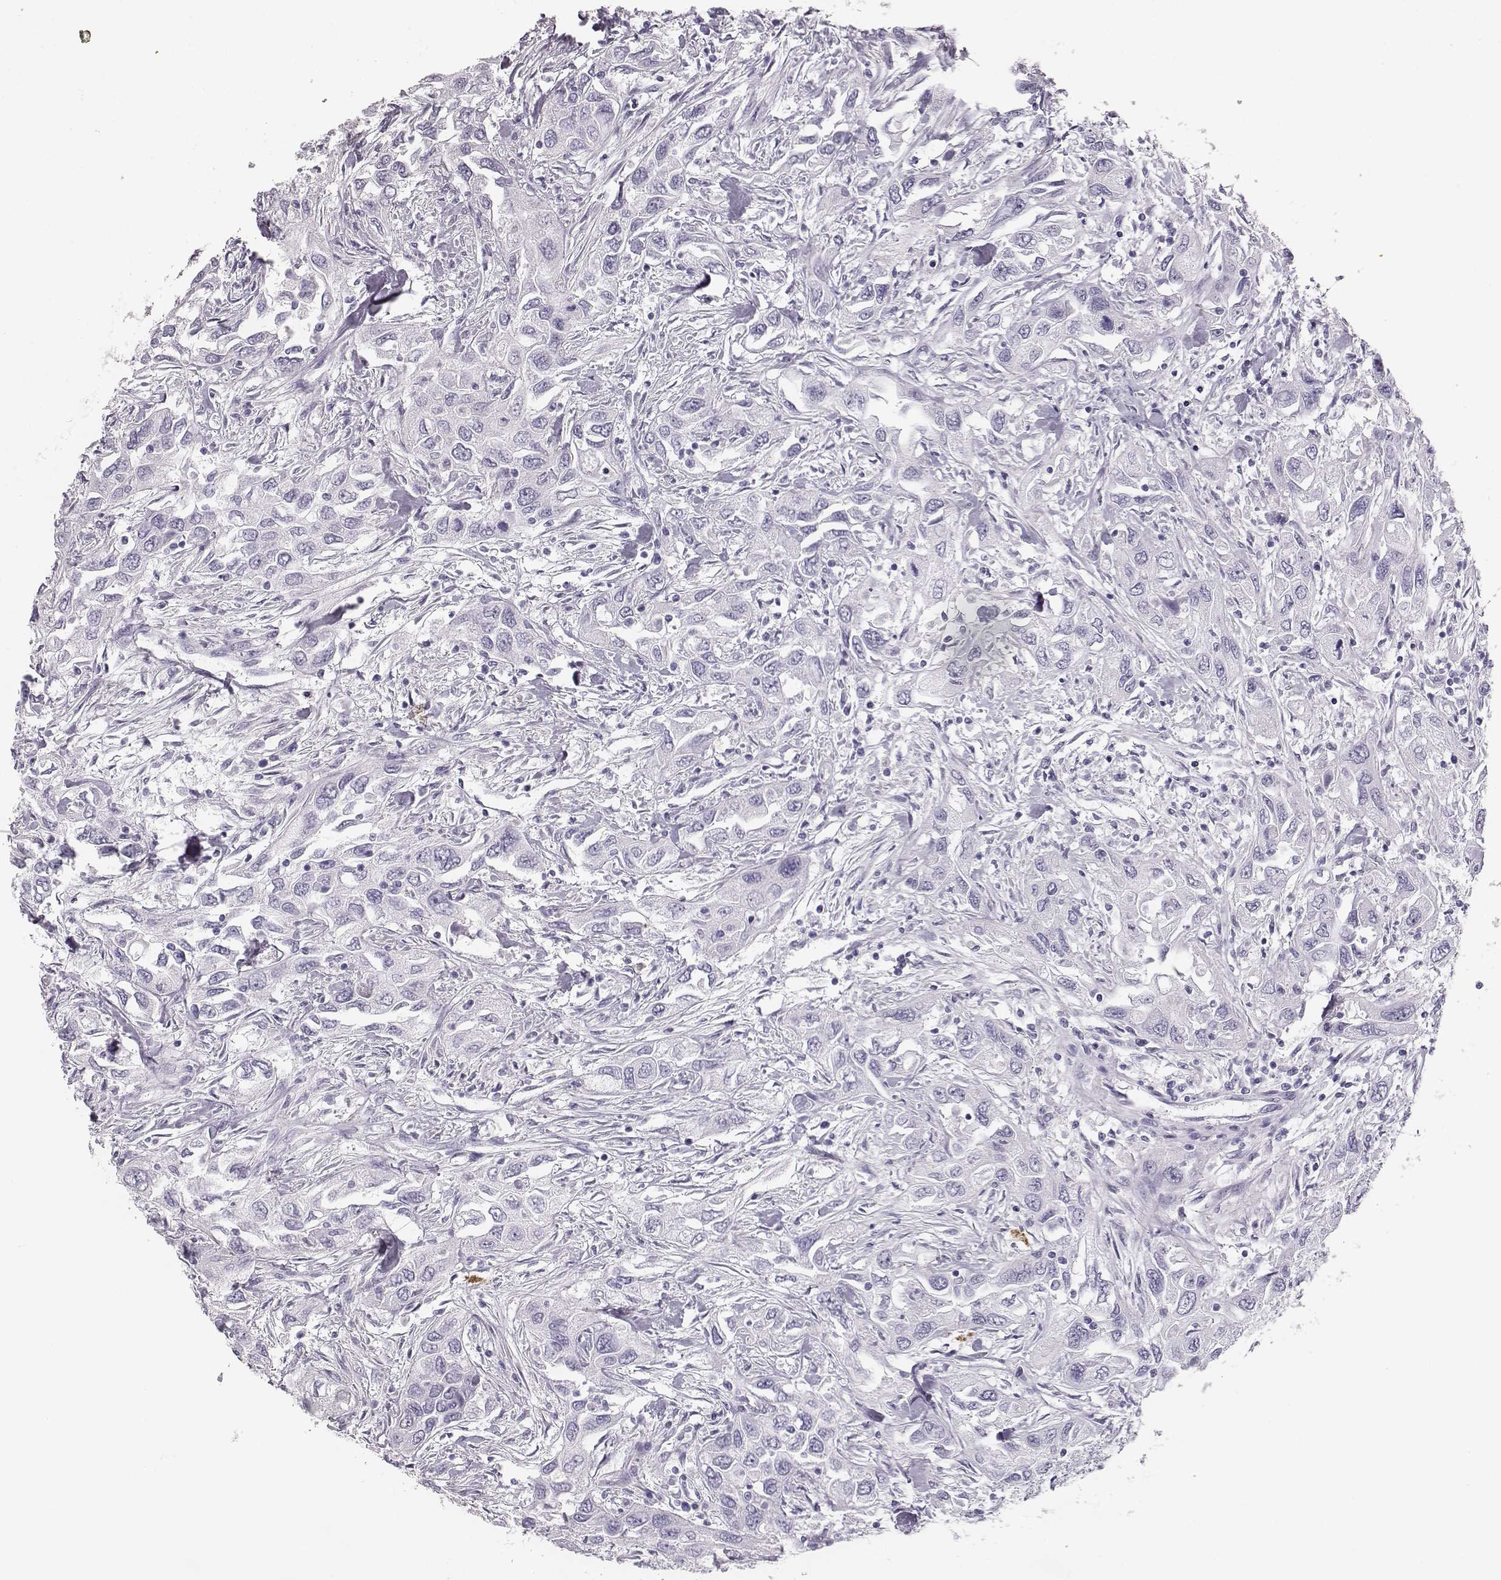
{"staining": {"intensity": "negative", "quantity": "none", "location": "none"}, "tissue": "urothelial cancer", "cell_type": "Tumor cells", "image_type": "cancer", "snomed": [{"axis": "morphology", "description": "Urothelial carcinoma, High grade"}, {"axis": "topography", "description": "Urinary bladder"}], "caption": "Tumor cells are negative for brown protein staining in urothelial cancer.", "gene": "NPTXR", "patient": {"sex": "male", "age": 76}}